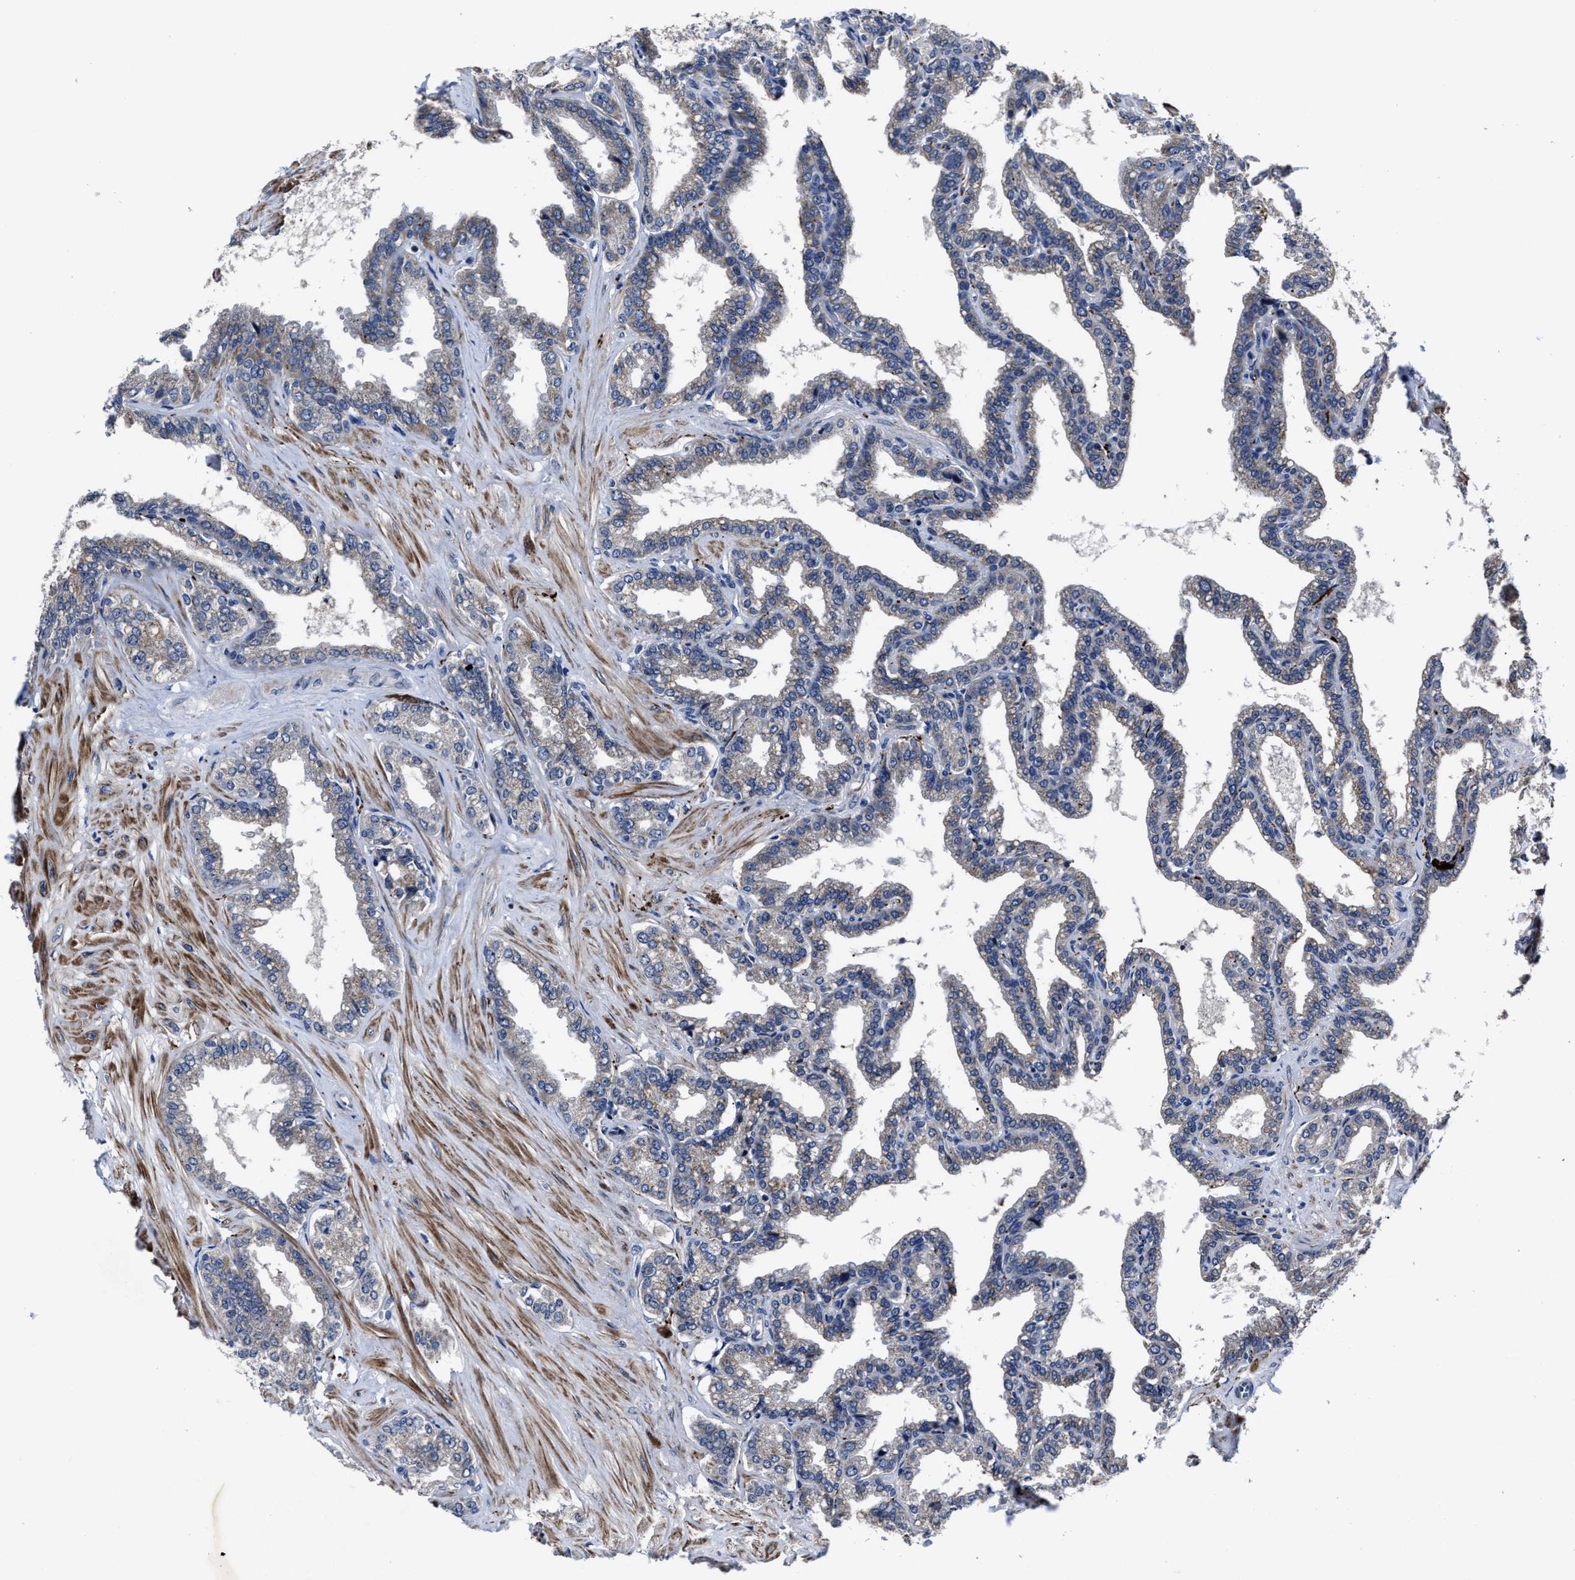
{"staining": {"intensity": "negative", "quantity": "none", "location": "none"}, "tissue": "seminal vesicle", "cell_type": "Glandular cells", "image_type": "normal", "snomed": [{"axis": "morphology", "description": "Normal tissue, NOS"}, {"axis": "topography", "description": "Seminal veicle"}], "caption": "Immunohistochemical staining of unremarkable seminal vesicle demonstrates no significant positivity in glandular cells. The staining was performed using DAB to visualize the protein expression in brown, while the nuclei were stained in blue with hematoxylin (Magnification: 20x).", "gene": "RSBN1L", "patient": {"sex": "male", "age": 46}}